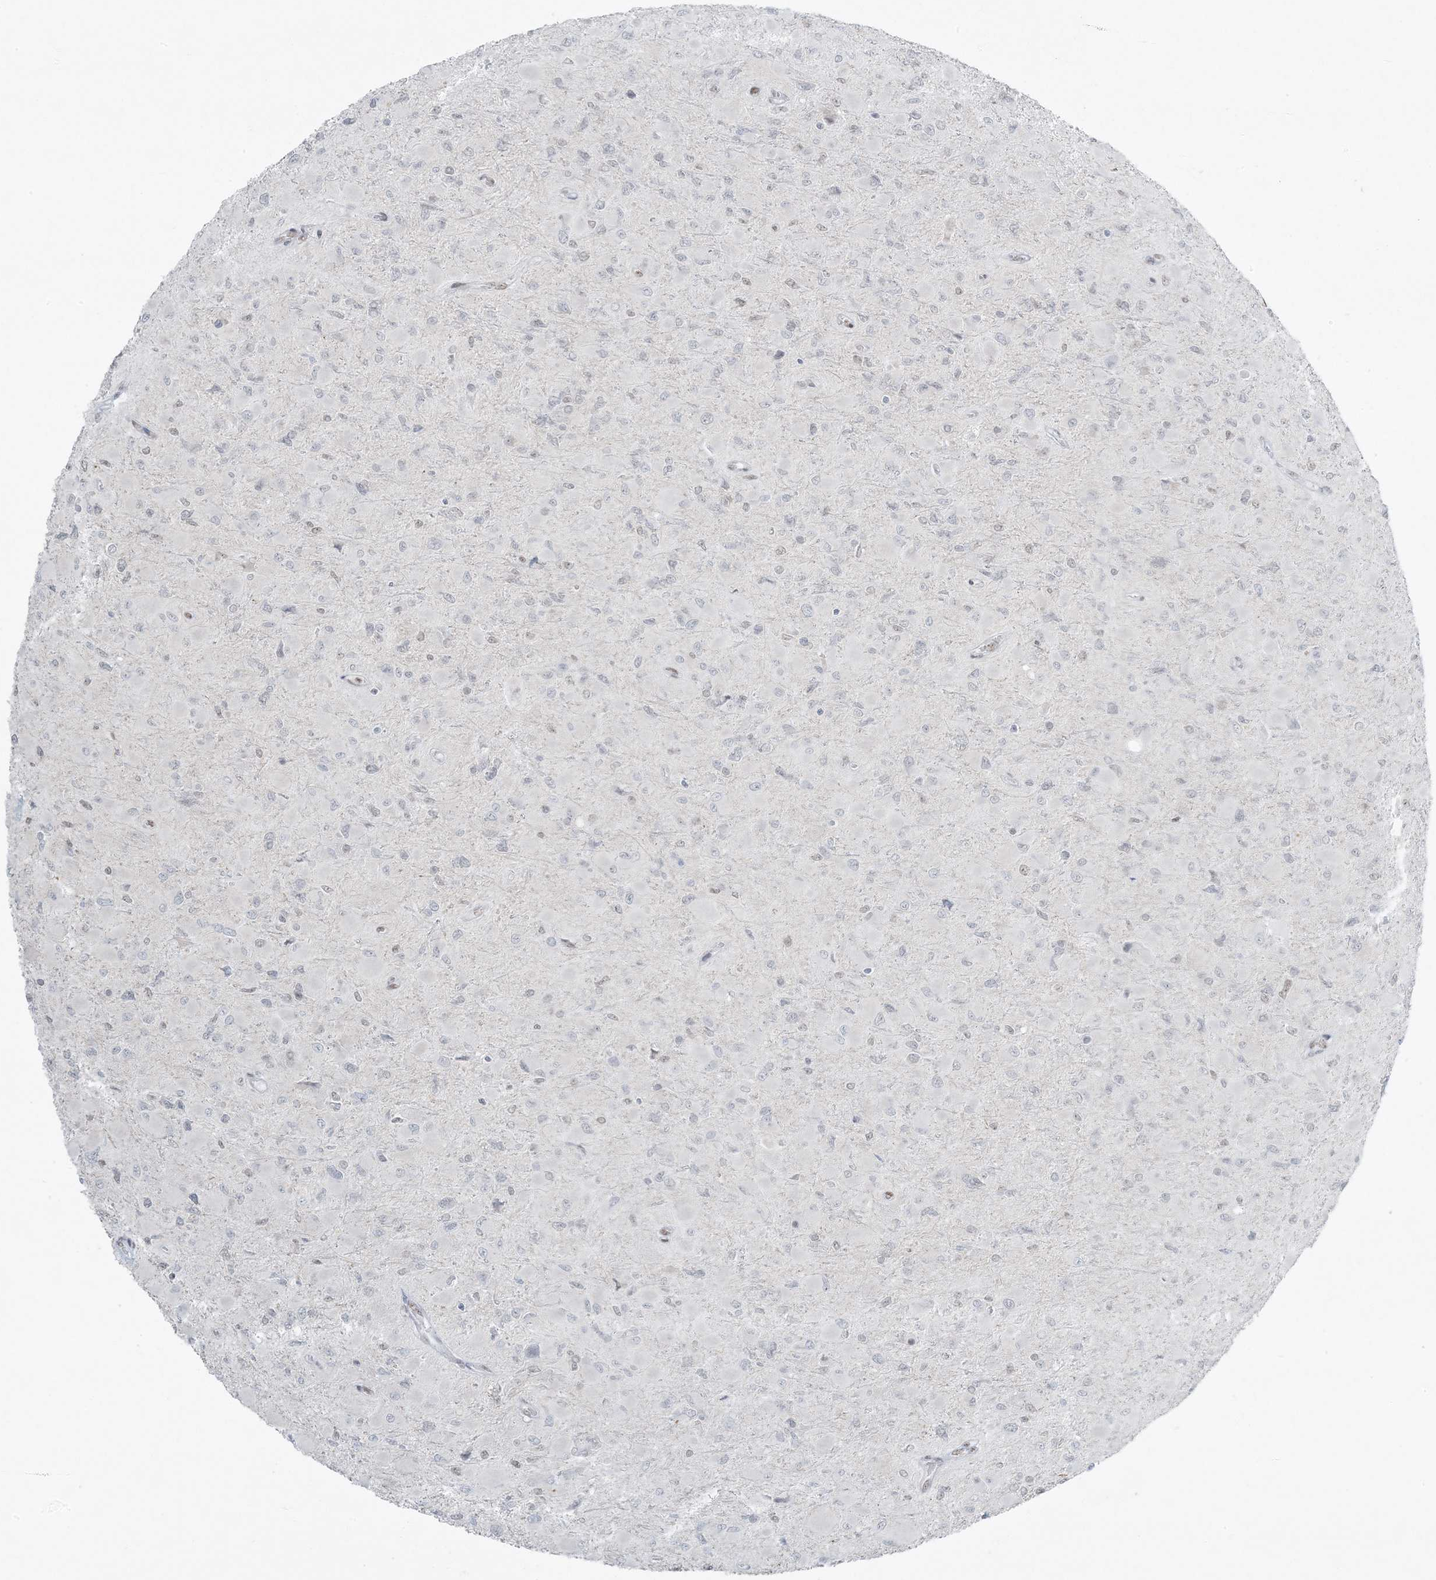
{"staining": {"intensity": "negative", "quantity": "none", "location": "none"}, "tissue": "glioma", "cell_type": "Tumor cells", "image_type": "cancer", "snomed": [{"axis": "morphology", "description": "Glioma, malignant, High grade"}, {"axis": "topography", "description": "Cerebral cortex"}], "caption": "This is an IHC photomicrograph of human malignant high-grade glioma. There is no positivity in tumor cells.", "gene": "ZNF787", "patient": {"sex": "female", "age": 36}}